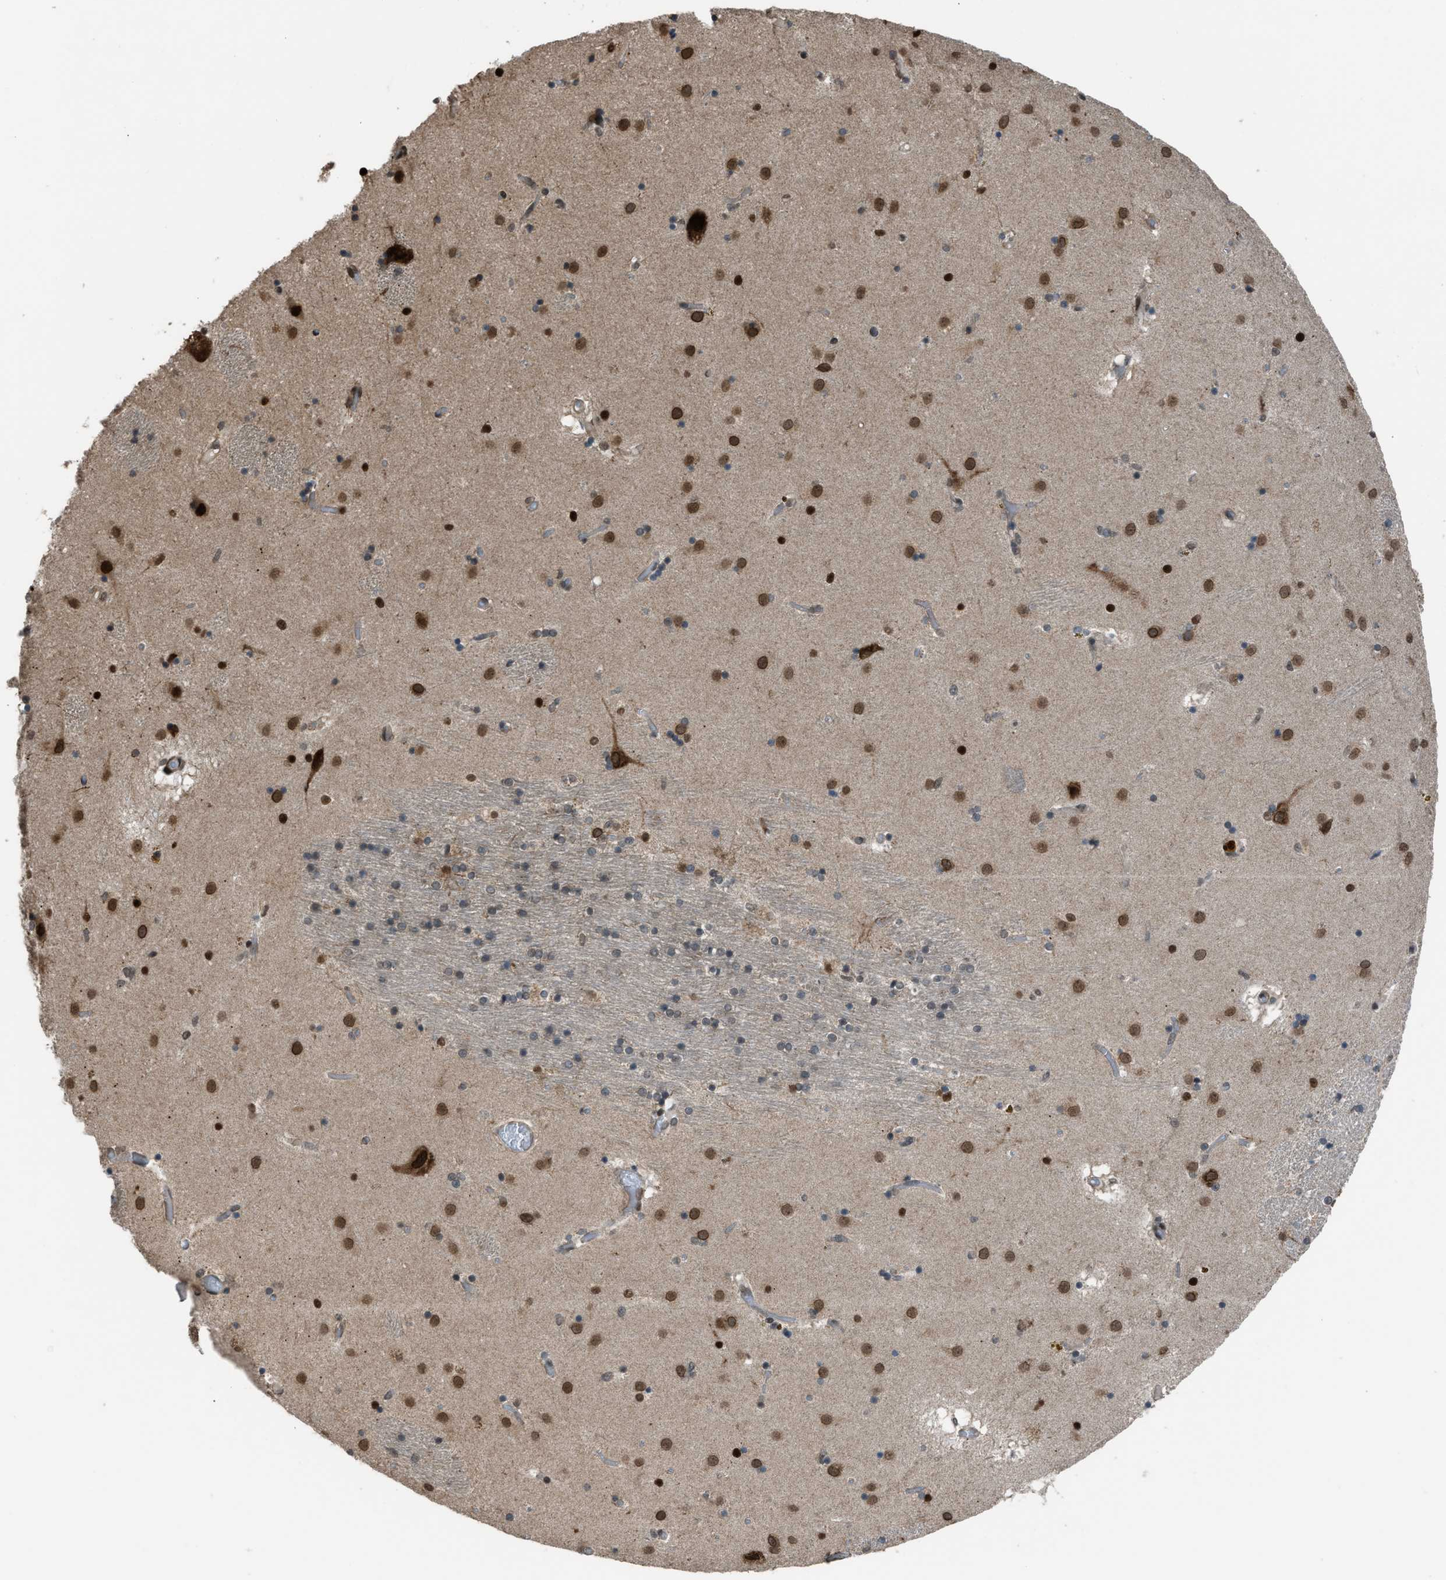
{"staining": {"intensity": "strong", "quantity": "<25%", "location": "nuclear"}, "tissue": "caudate", "cell_type": "Glial cells", "image_type": "normal", "snomed": [{"axis": "morphology", "description": "Normal tissue, NOS"}, {"axis": "topography", "description": "Lateral ventricle wall"}], "caption": "Brown immunohistochemical staining in benign caudate displays strong nuclear positivity in approximately <25% of glial cells.", "gene": "KPNA6", "patient": {"sex": "male", "age": 70}}